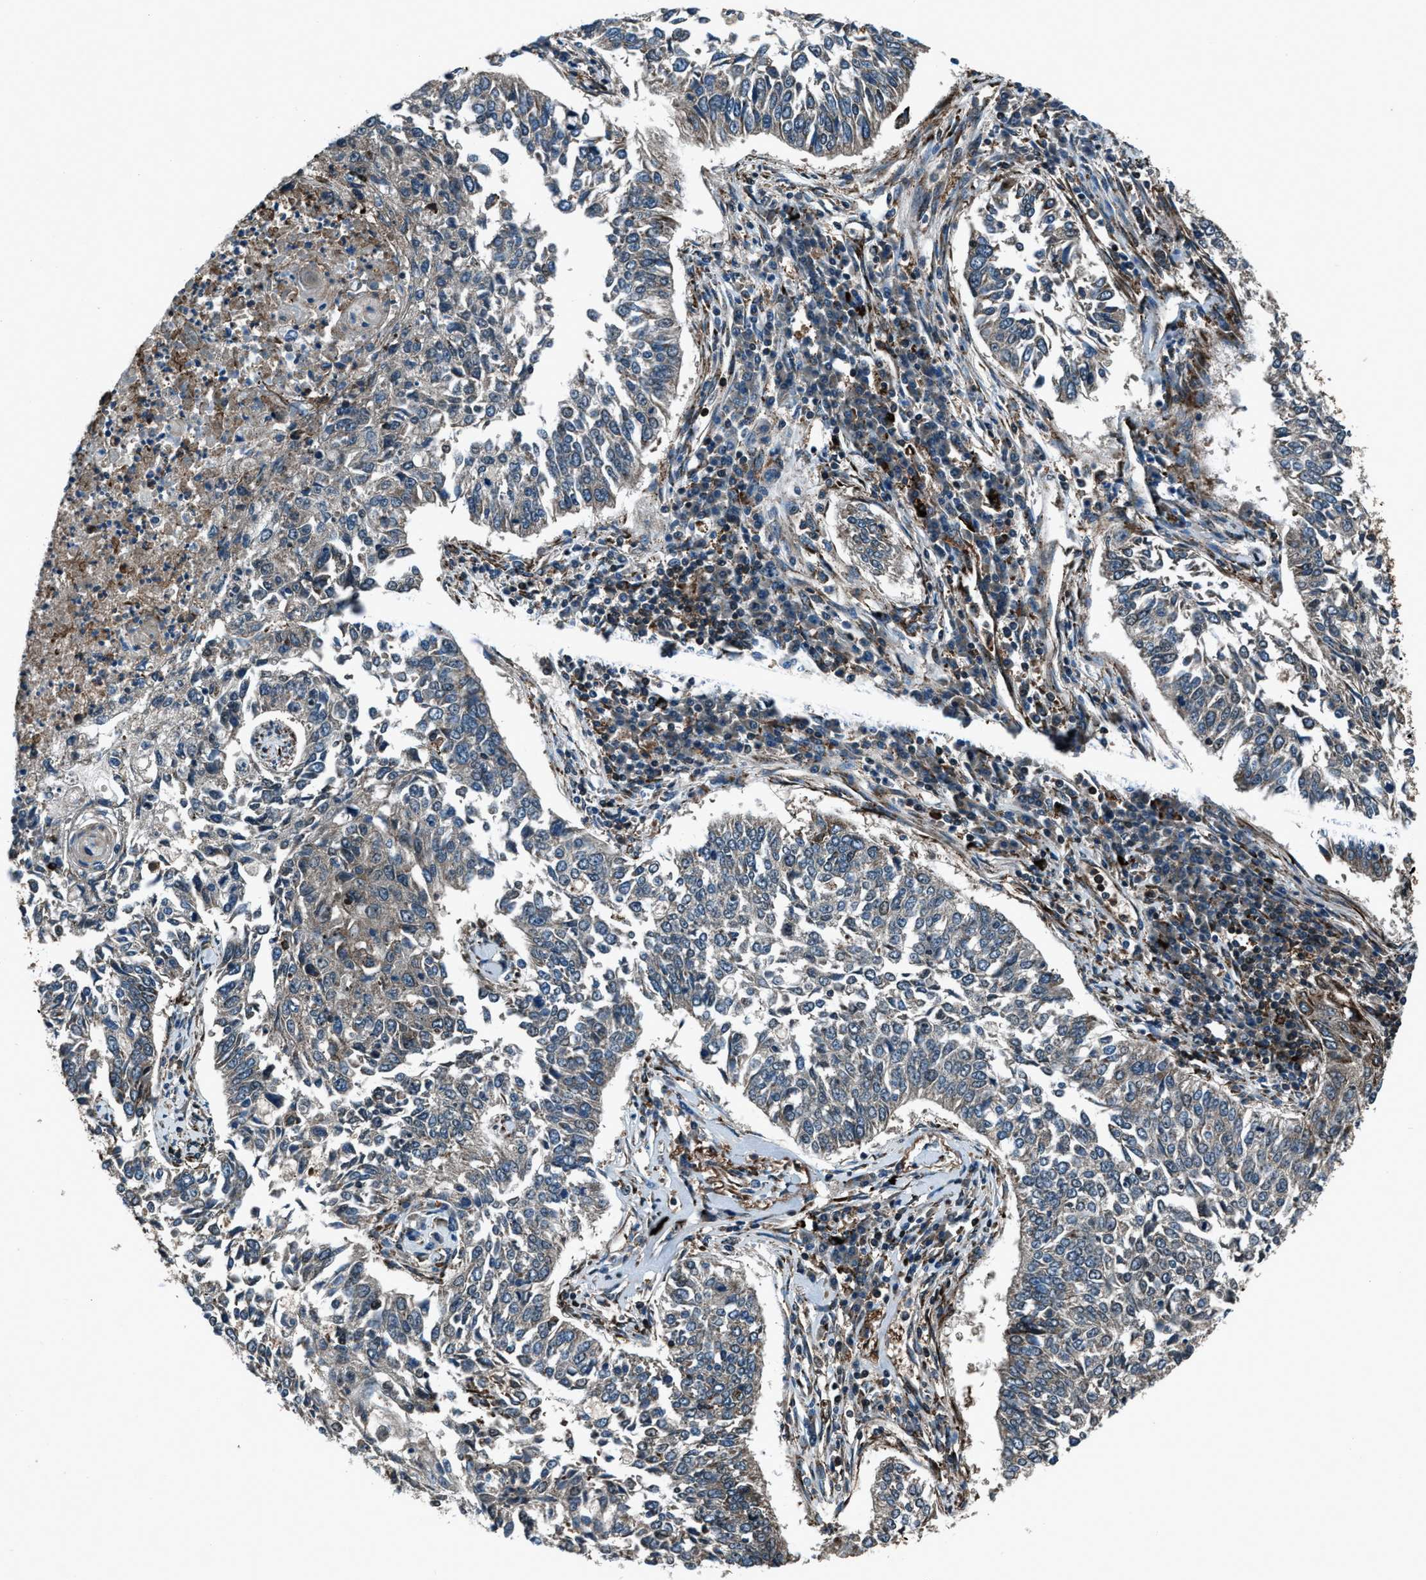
{"staining": {"intensity": "weak", "quantity": "25%-75%", "location": "cytoplasmic/membranous"}, "tissue": "lung cancer", "cell_type": "Tumor cells", "image_type": "cancer", "snomed": [{"axis": "morphology", "description": "Normal tissue, NOS"}, {"axis": "morphology", "description": "Squamous cell carcinoma, NOS"}, {"axis": "topography", "description": "Cartilage tissue"}, {"axis": "topography", "description": "Bronchus"}, {"axis": "topography", "description": "Lung"}], "caption": "IHC of lung cancer (squamous cell carcinoma) displays low levels of weak cytoplasmic/membranous expression in about 25%-75% of tumor cells. (IHC, brightfield microscopy, high magnification).", "gene": "SNX30", "patient": {"sex": "female", "age": 49}}